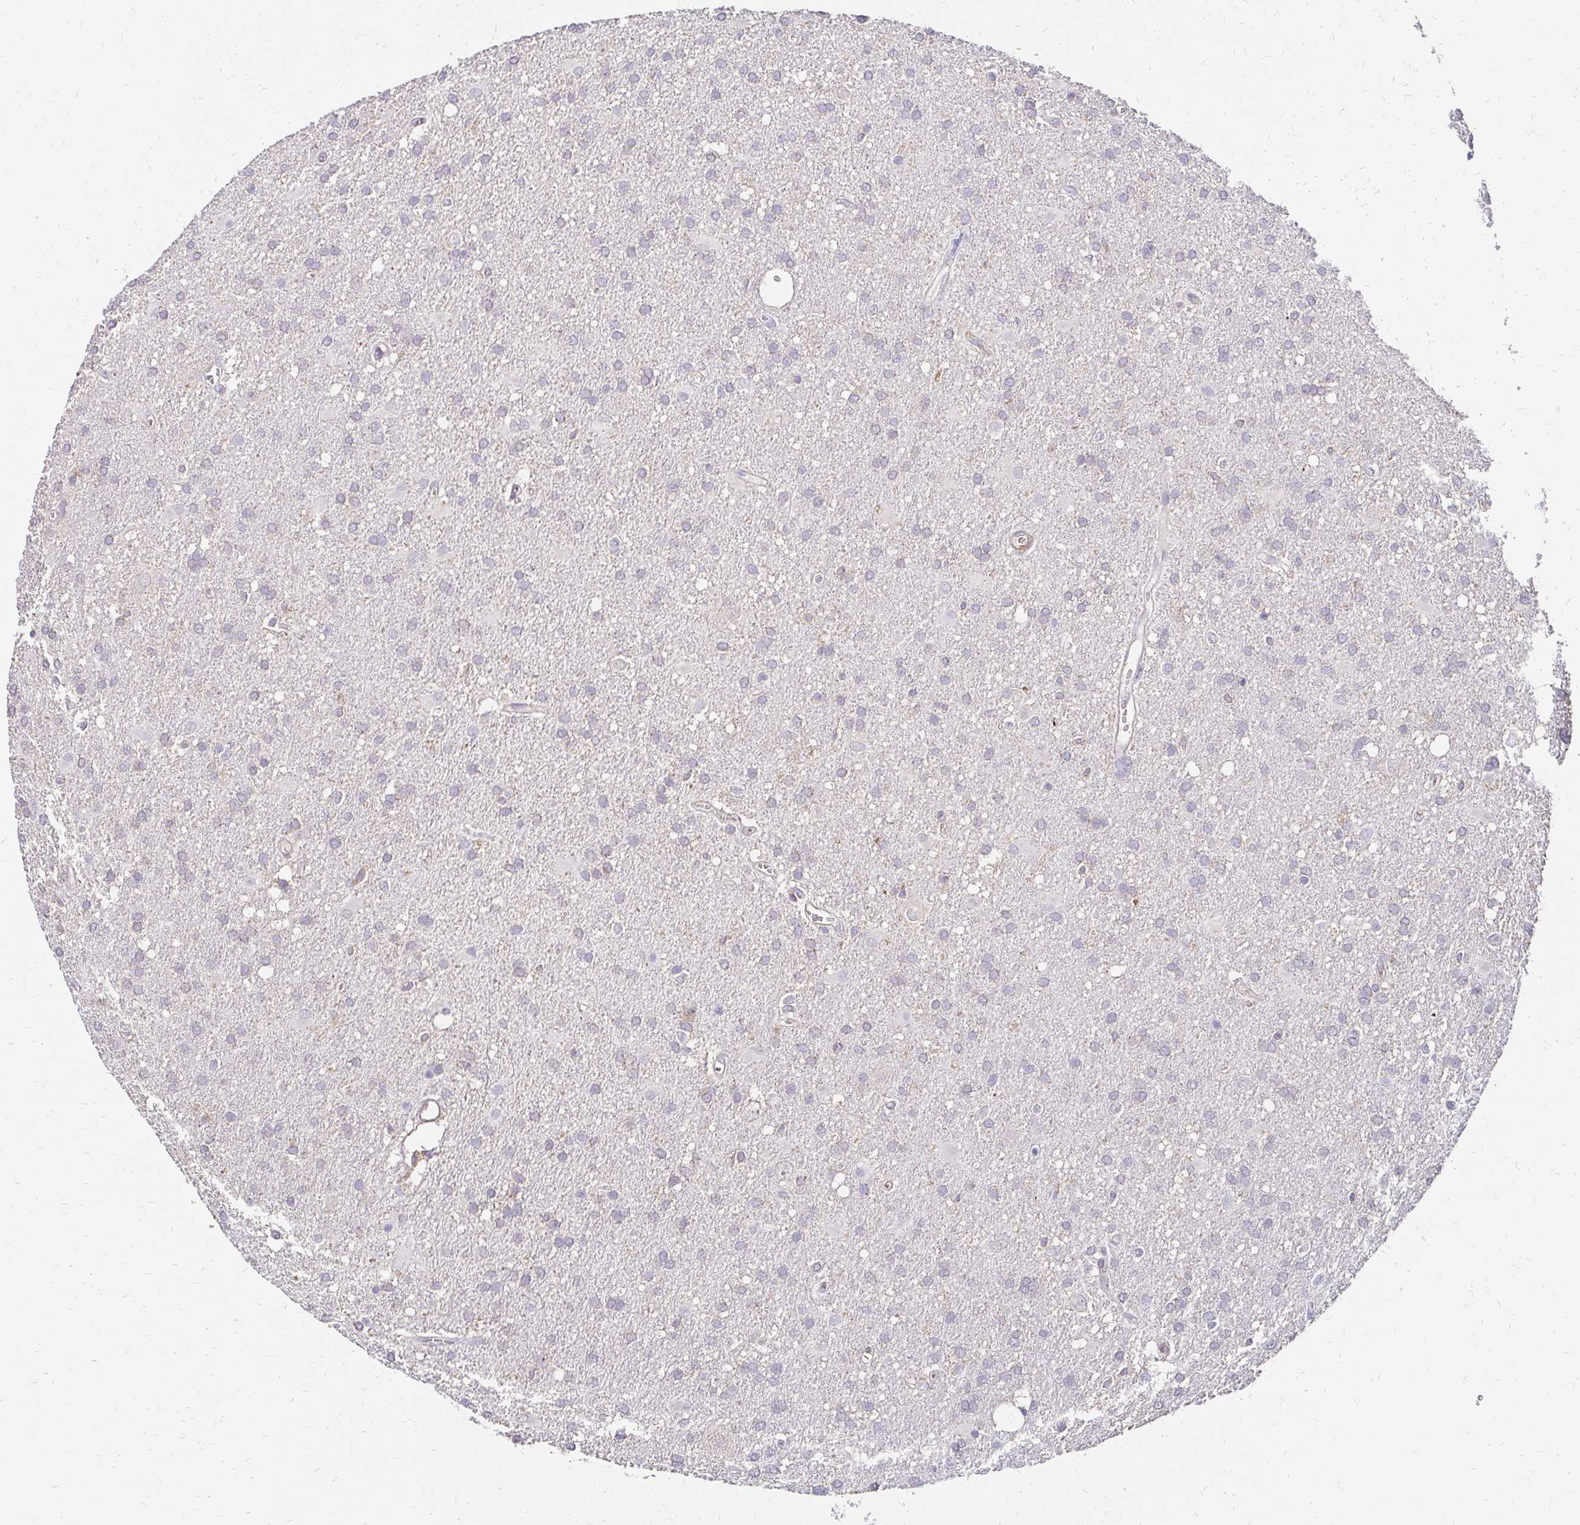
{"staining": {"intensity": "negative", "quantity": "none", "location": "none"}, "tissue": "glioma", "cell_type": "Tumor cells", "image_type": "cancer", "snomed": [{"axis": "morphology", "description": "Glioma, malignant, Low grade"}, {"axis": "topography", "description": "Brain"}], "caption": "An image of low-grade glioma (malignant) stained for a protein reveals no brown staining in tumor cells.", "gene": "PRIMA1", "patient": {"sex": "male", "age": 66}}